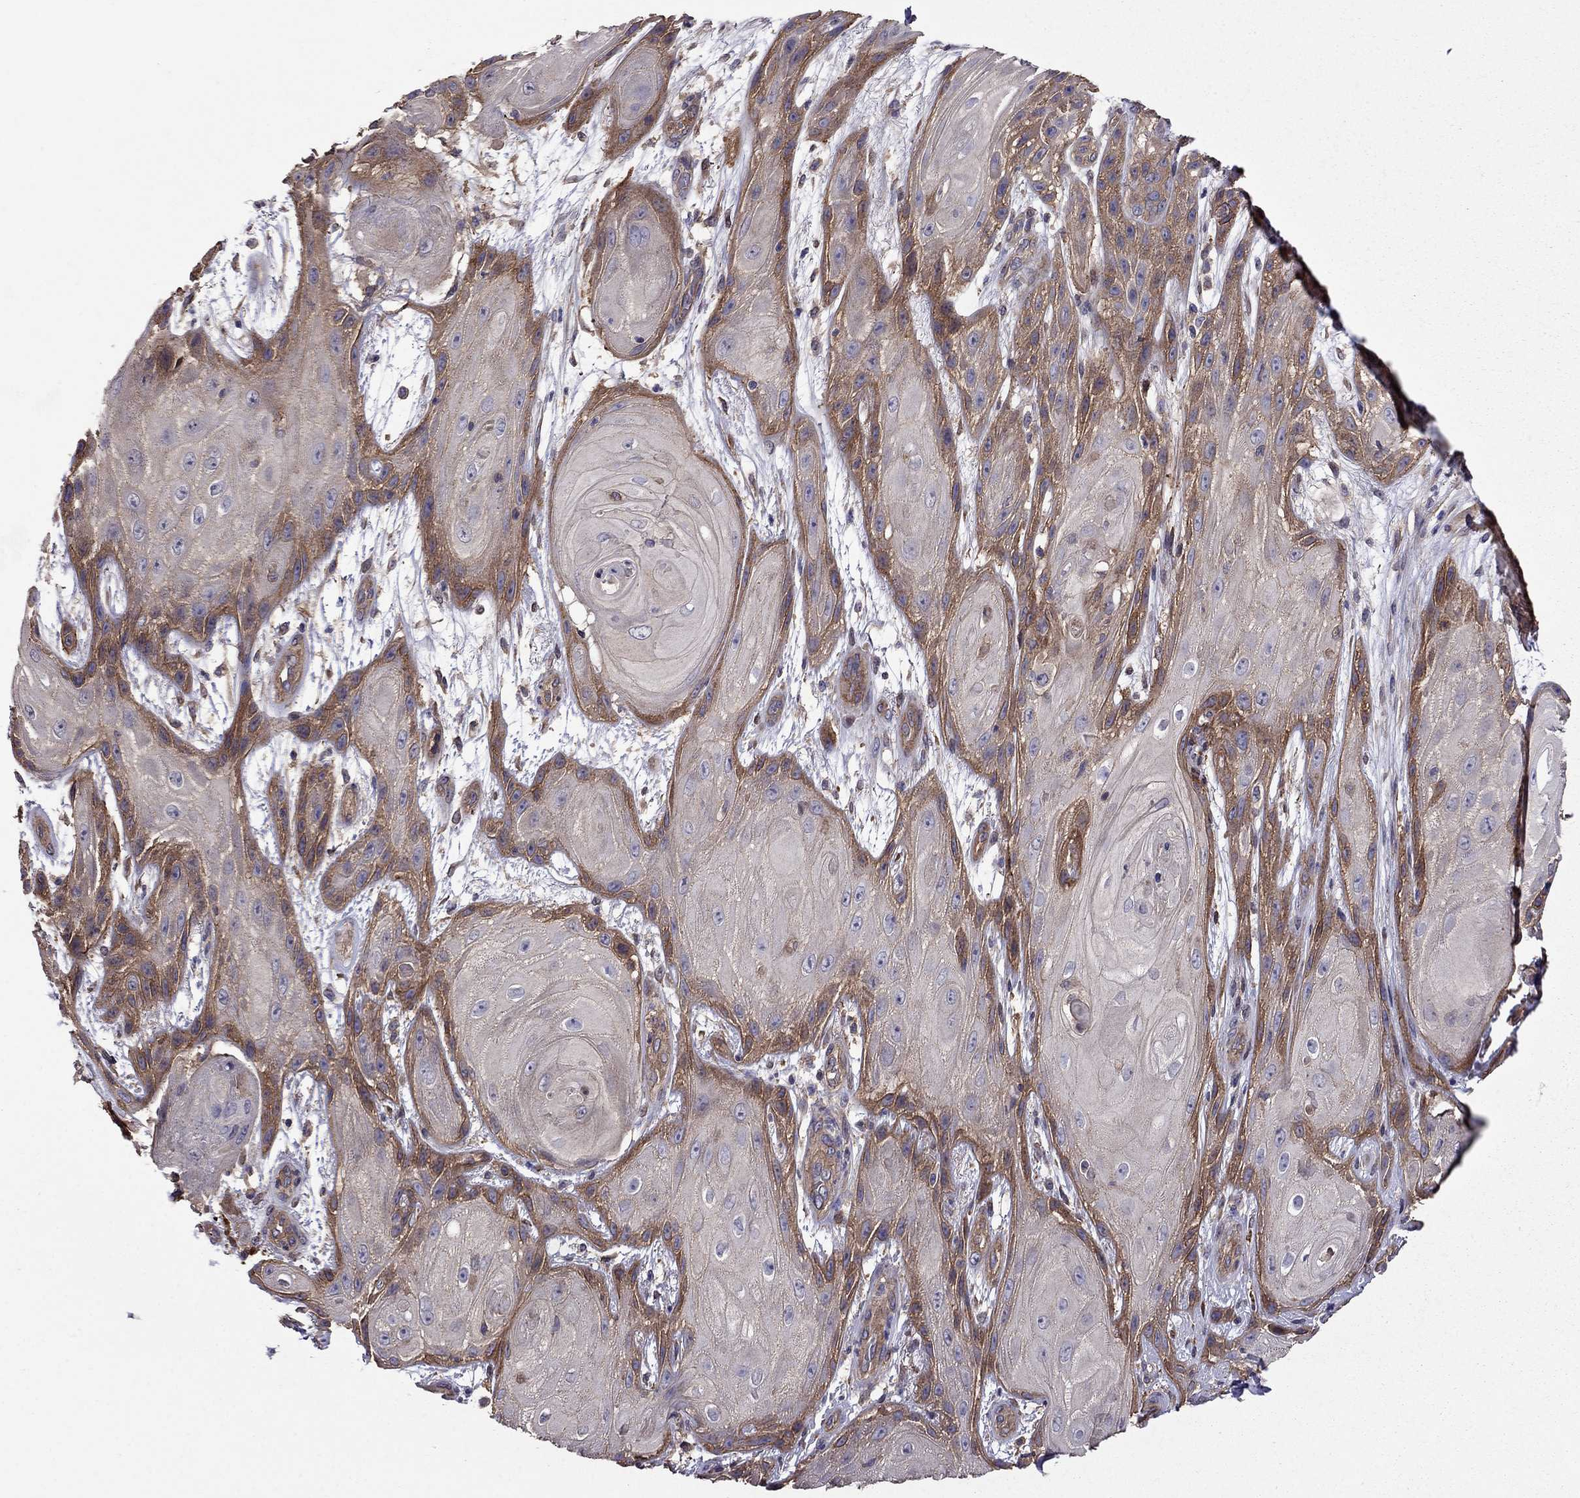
{"staining": {"intensity": "strong", "quantity": "25%-75%", "location": "cytoplasmic/membranous"}, "tissue": "skin cancer", "cell_type": "Tumor cells", "image_type": "cancer", "snomed": [{"axis": "morphology", "description": "Squamous cell carcinoma, NOS"}, {"axis": "topography", "description": "Skin"}], "caption": "Strong cytoplasmic/membranous staining for a protein is present in approximately 25%-75% of tumor cells of squamous cell carcinoma (skin) using immunohistochemistry (IHC).", "gene": "ITGB1", "patient": {"sex": "male", "age": 62}}